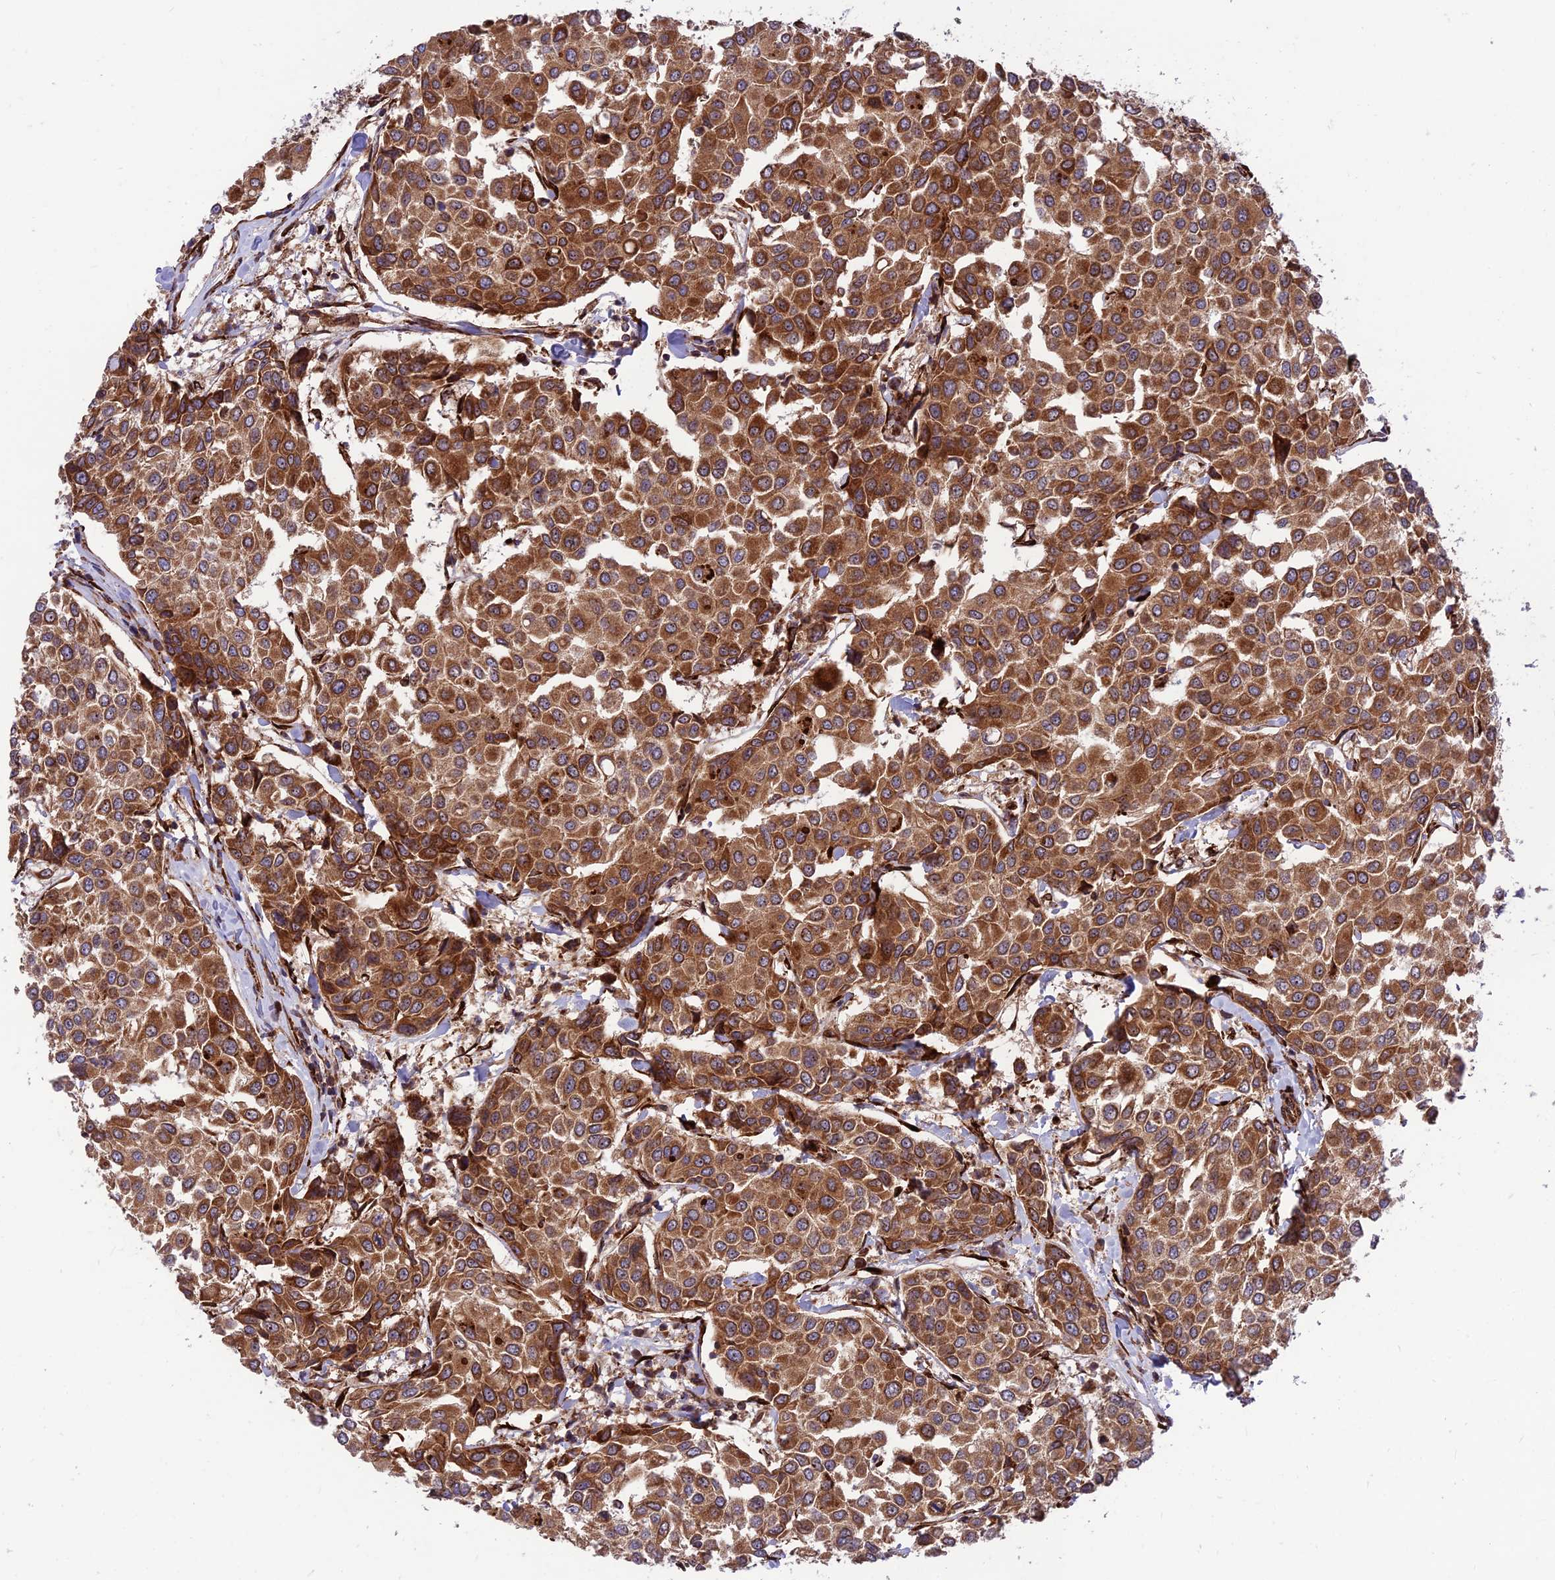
{"staining": {"intensity": "strong", "quantity": ">75%", "location": "cytoplasmic/membranous"}, "tissue": "breast cancer", "cell_type": "Tumor cells", "image_type": "cancer", "snomed": [{"axis": "morphology", "description": "Duct carcinoma"}, {"axis": "topography", "description": "Breast"}], "caption": "Strong cytoplasmic/membranous staining for a protein is appreciated in about >75% of tumor cells of breast cancer using IHC.", "gene": "CRTAP", "patient": {"sex": "female", "age": 55}}